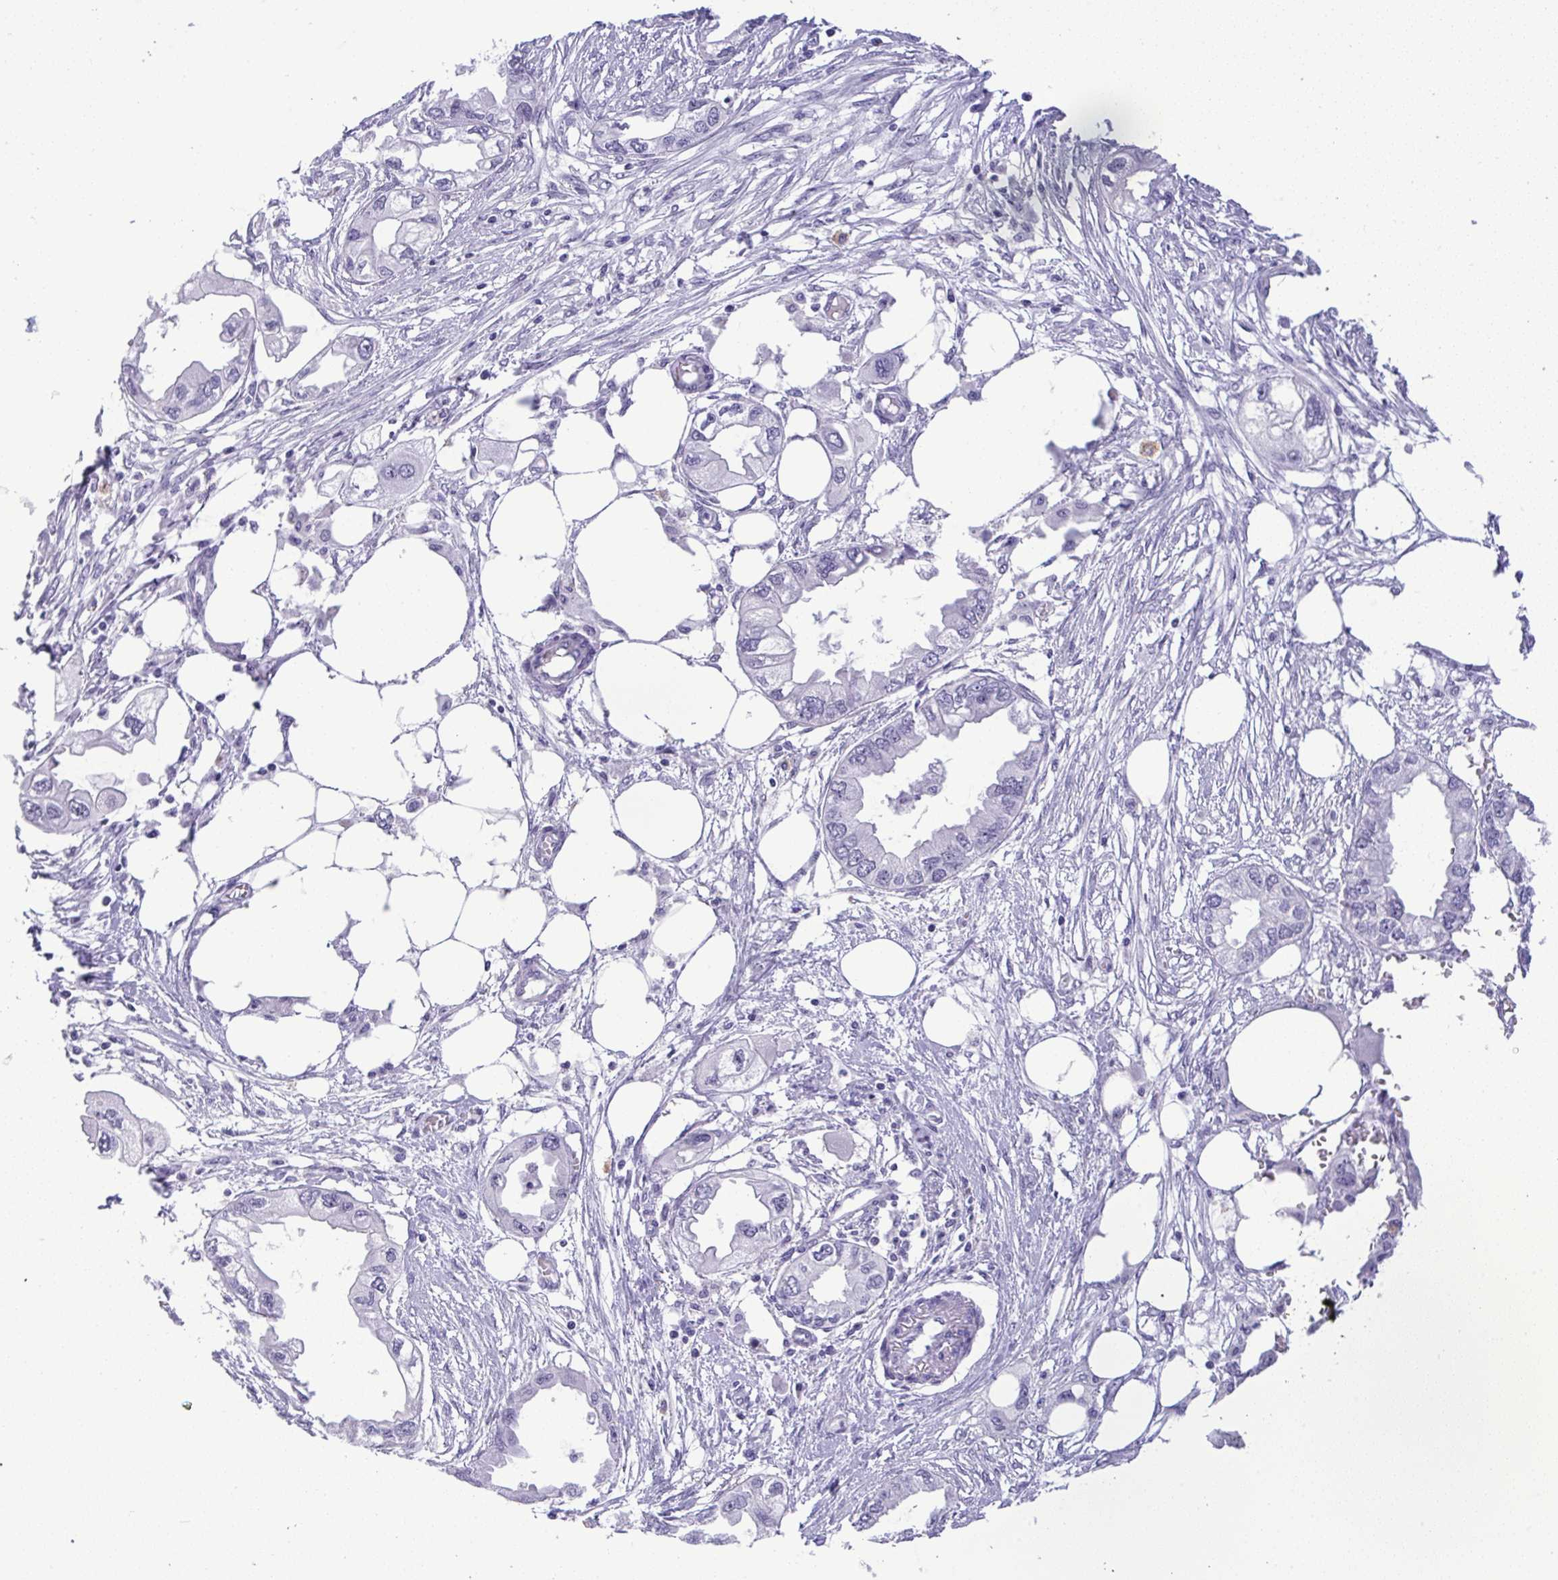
{"staining": {"intensity": "negative", "quantity": "none", "location": "none"}, "tissue": "endometrial cancer", "cell_type": "Tumor cells", "image_type": "cancer", "snomed": [{"axis": "morphology", "description": "Adenocarcinoma, NOS"}, {"axis": "morphology", "description": "Adenocarcinoma, metastatic, NOS"}, {"axis": "topography", "description": "Adipose tissue"}, {"axis": "topography", "description": "Endometrium"}], "caption": "Immunohistochemistry histopathology image of human endometrial cancer stained for a protein (brown), which displays no positivity in tumor cells.", "gene": "YBX2", "patient": {"sex": "female", "age": 67}}